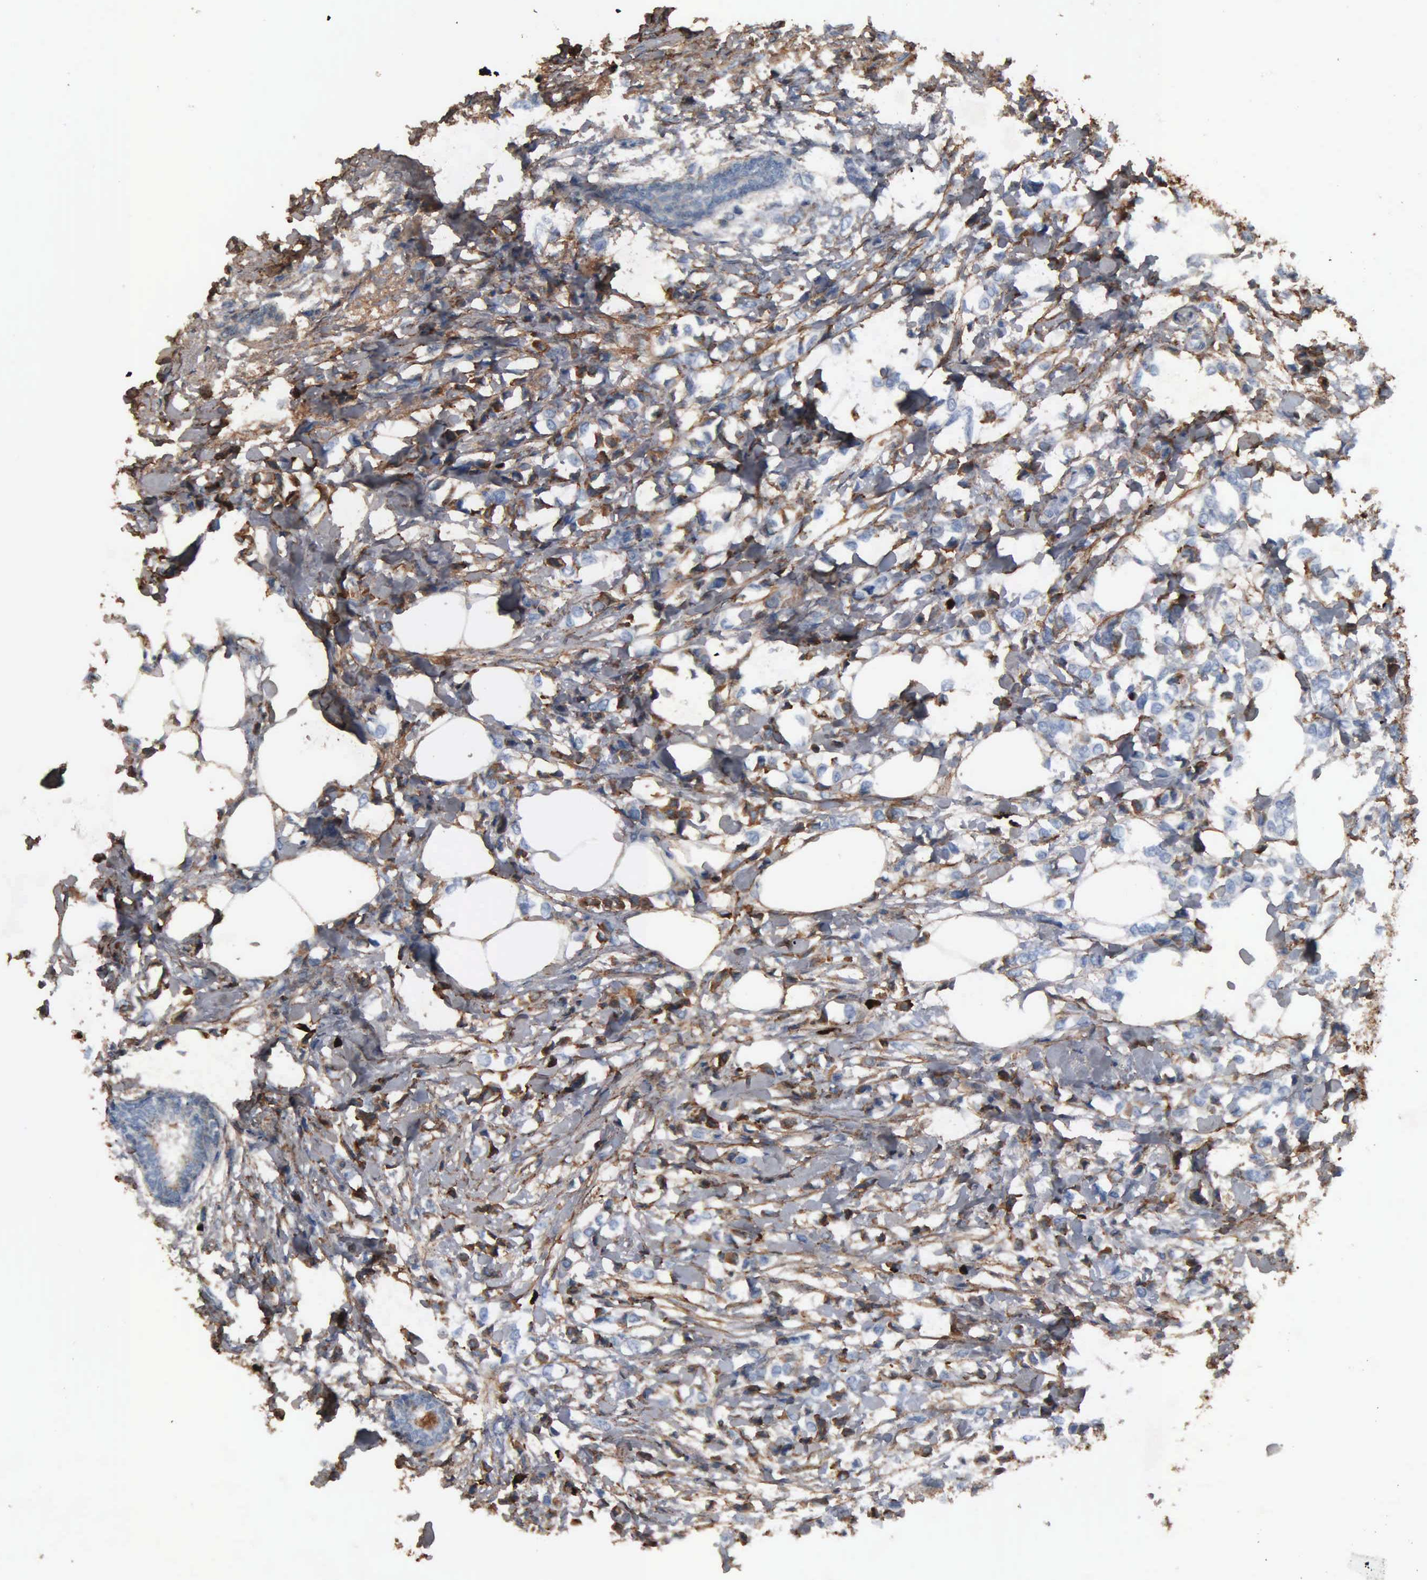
{"staining": {"intensity": "negative", "quantity": "none", "location": "none"}, "tissue": "breast cancer", "cell_type": "Tumor cells", "image_type": "cancer", "snomed": [{"axis": "morphology", "description": "Lobular carcinoma"}, {"axis": "topography", "description": "Breast"}], "caption": "Immunohistochemistry (IHC) image of neoplastic tissue: human breast cancer (lobular carcinoma) stained with DAB (3,3'-diaminobenzidine) demonstrates no significant protein staining in tumor cells.", "gene": "FN1", "patient": {"sex": "female", "age": 51}}